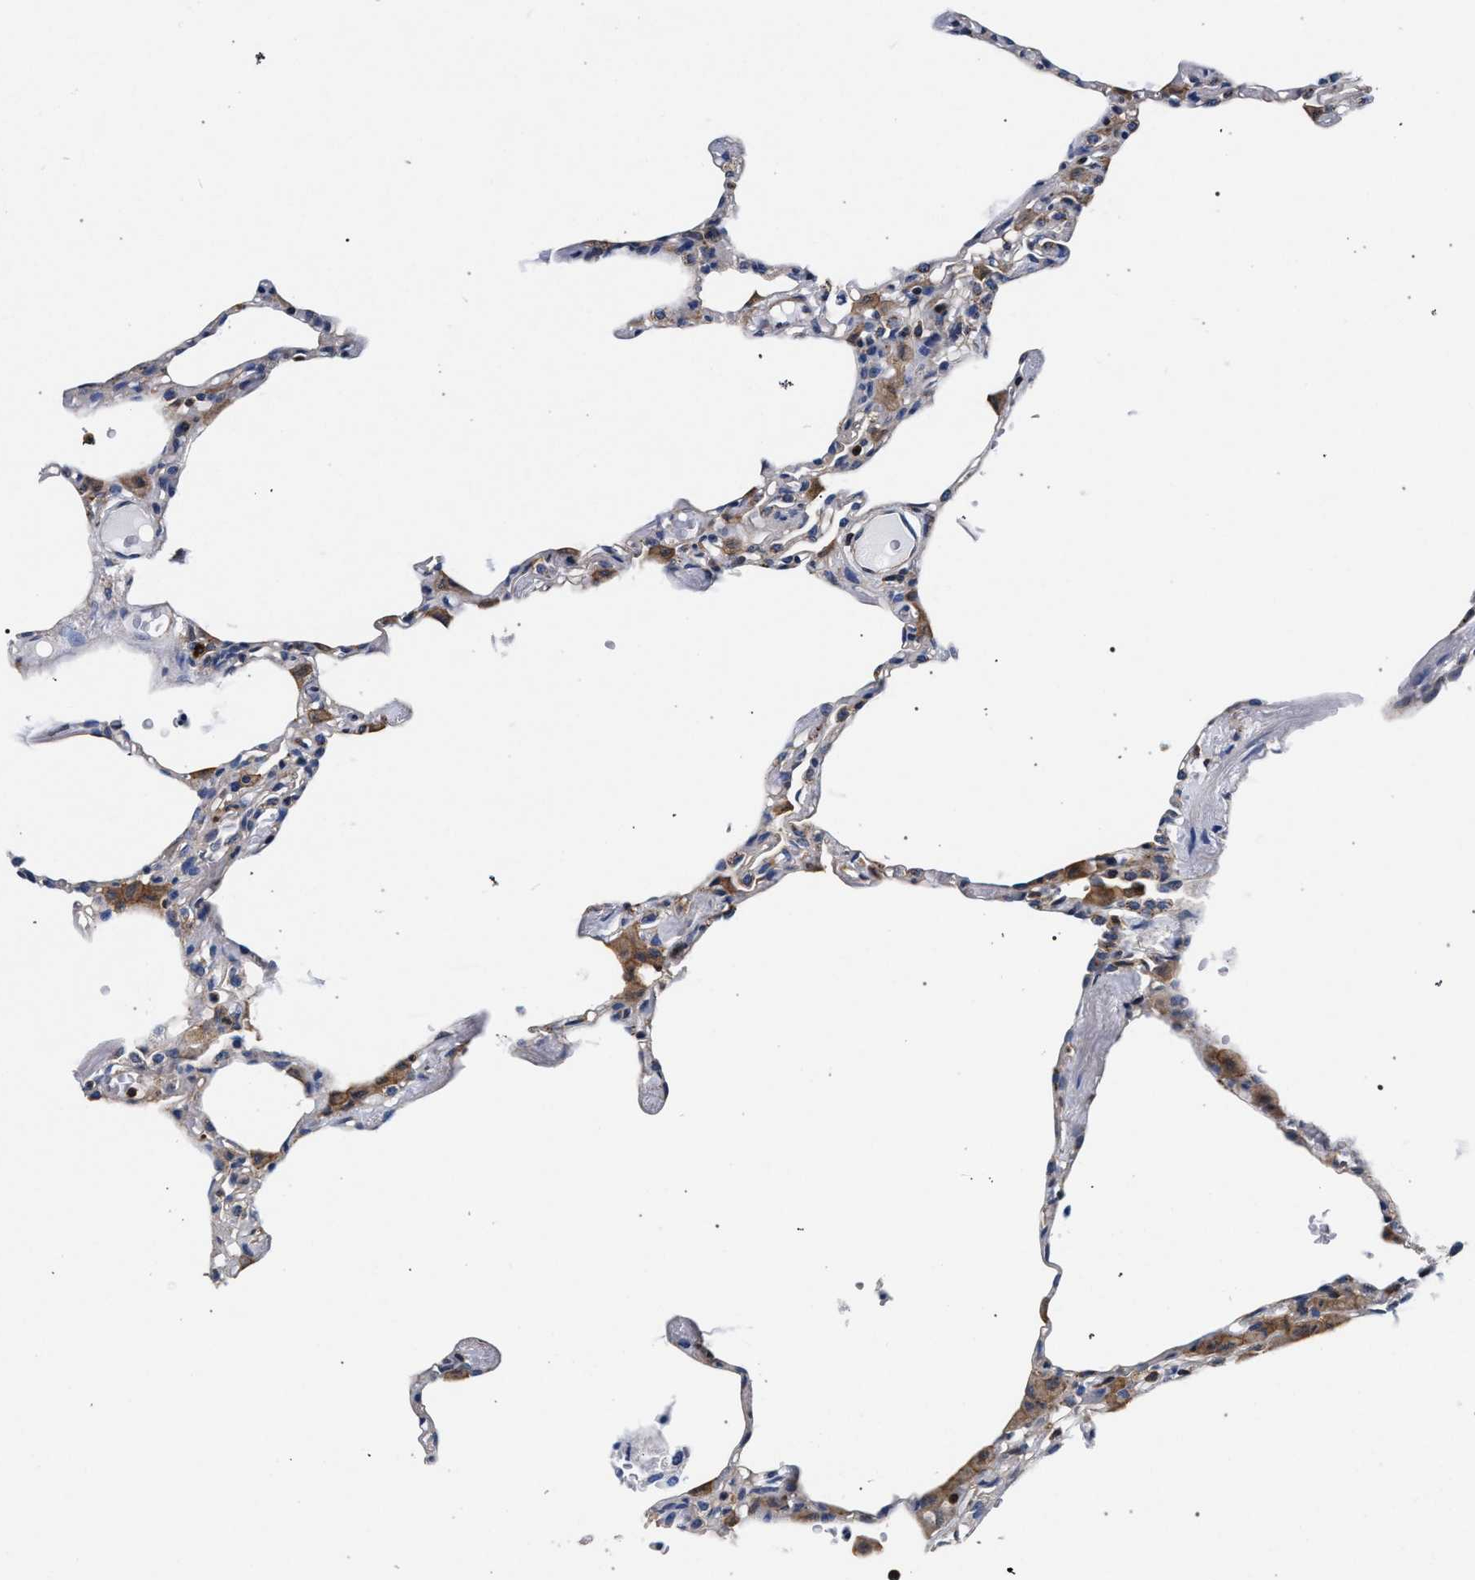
{"staining": {"intensity": "negative", "quantity": "none", "location": "none"}, "tissue": "lung", "cell_type": "Alveolar cells", "image_type": "normal", "snomed": [{"axis": "morphology", "description": "Normal tissue, NOS"}, {"axis": "topography", "description": "Lung"}], "caption": "The immunohistochemistry (IHC) photomicrograph has no significant staining in alveolar cells of lung. (Stains: DAB IHC with hematoxylin counter stain, Microscopy: brightfield microscopy at high magnification).", "gene": "LASP1", "patient": {"sex": "female", "age": 49}}